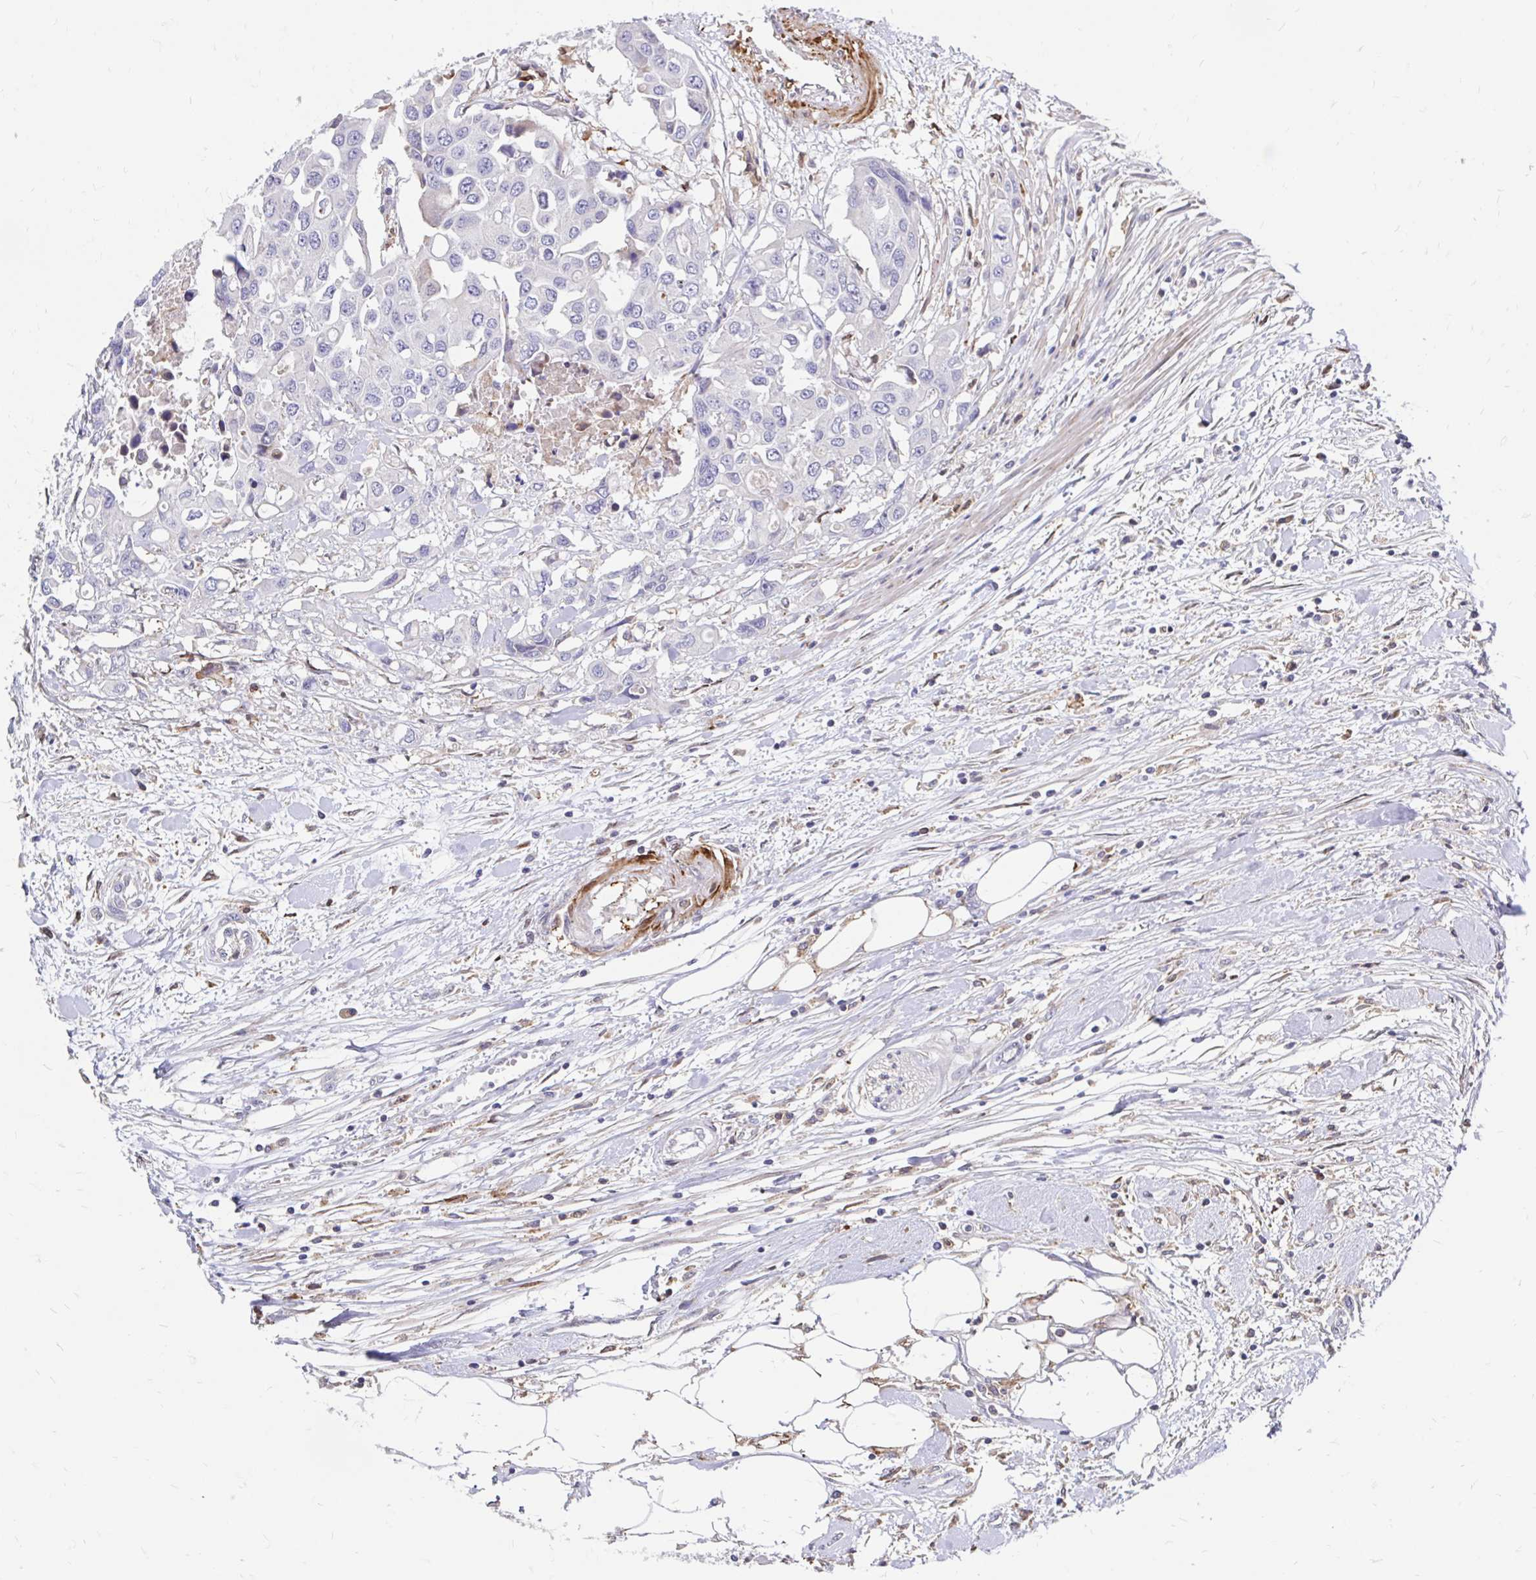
{"staining": {"intensity": "negative", "quantity": "none", "location": "none"}, "tissue": "colorectal cancer", "cell_type": "Tumor cells", "image_type": "cancer", "snomed": [{"axis": "morphology", "description": "Adenocarcinoma, NOS"}, {"axis": "topography", "description": "Colon"}], "caption": "There is no significant staining in tumor cells of colorectal cancer (adenocarcinoma).", "gene": "CDKL1", "patient": {"sex": "male", "age": 77}}